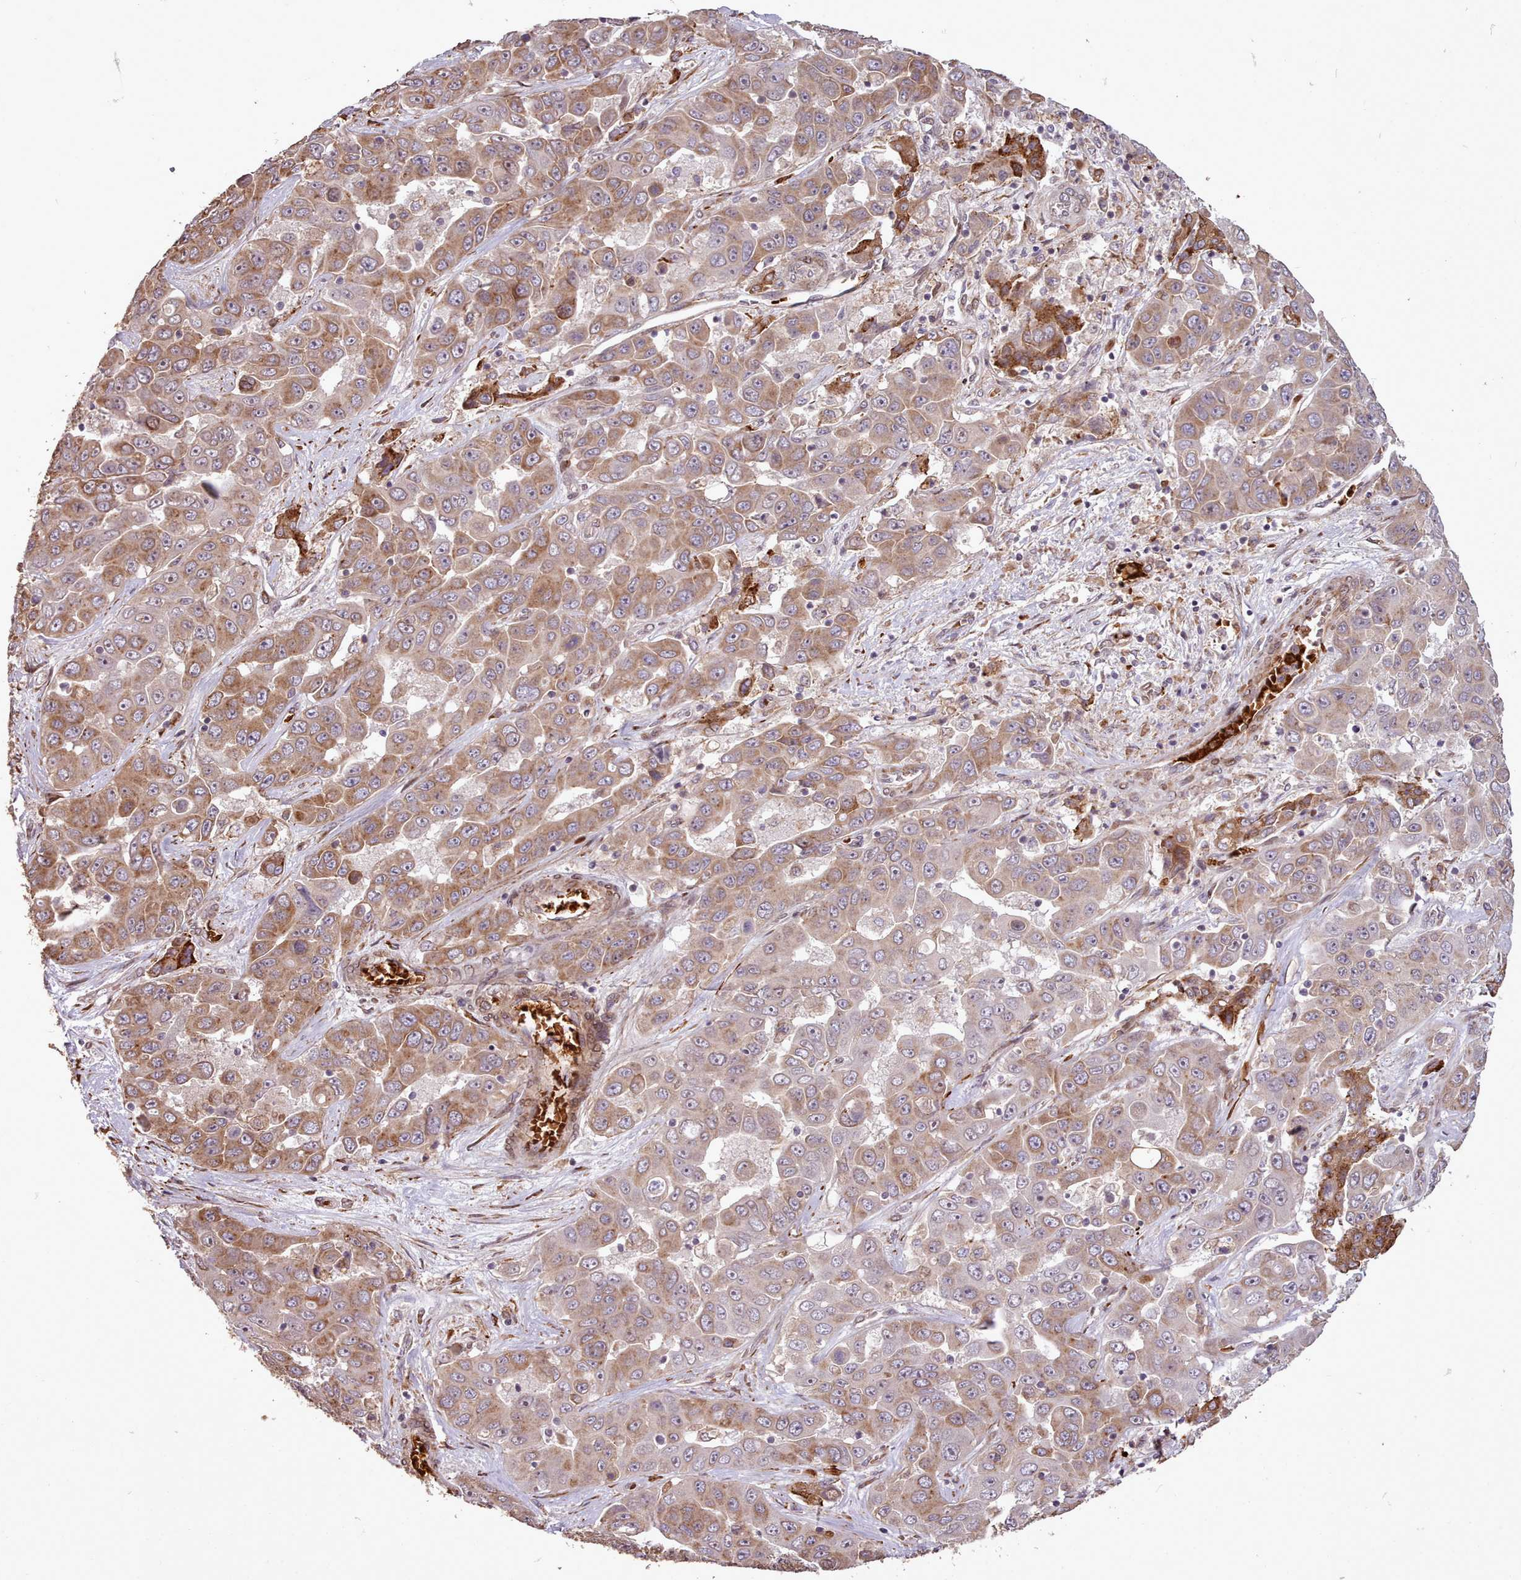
{"staining": {"intensity": "moderate", "quantity": ">75%", "location": "cytoplasmic/membranous"}, "tissue": "liver cancer", "cell_type": "Tumor cells", "image_type": "cancer", "snomed": [{"axis": "morphology", "description": "Cholangiocarcinoma"}, {"axis": "topography", "description": "Liver"}], "caption": "Liver cholangiocarcinoma stained with DAB (3,3'-diaminobenzidine) IHC exhibits medium levels of moderate cytoplasmic/membranous staining in about >75% of tumor cells.", "gene": "CABP1", "patient": {"sex": "female", "age": 52}}